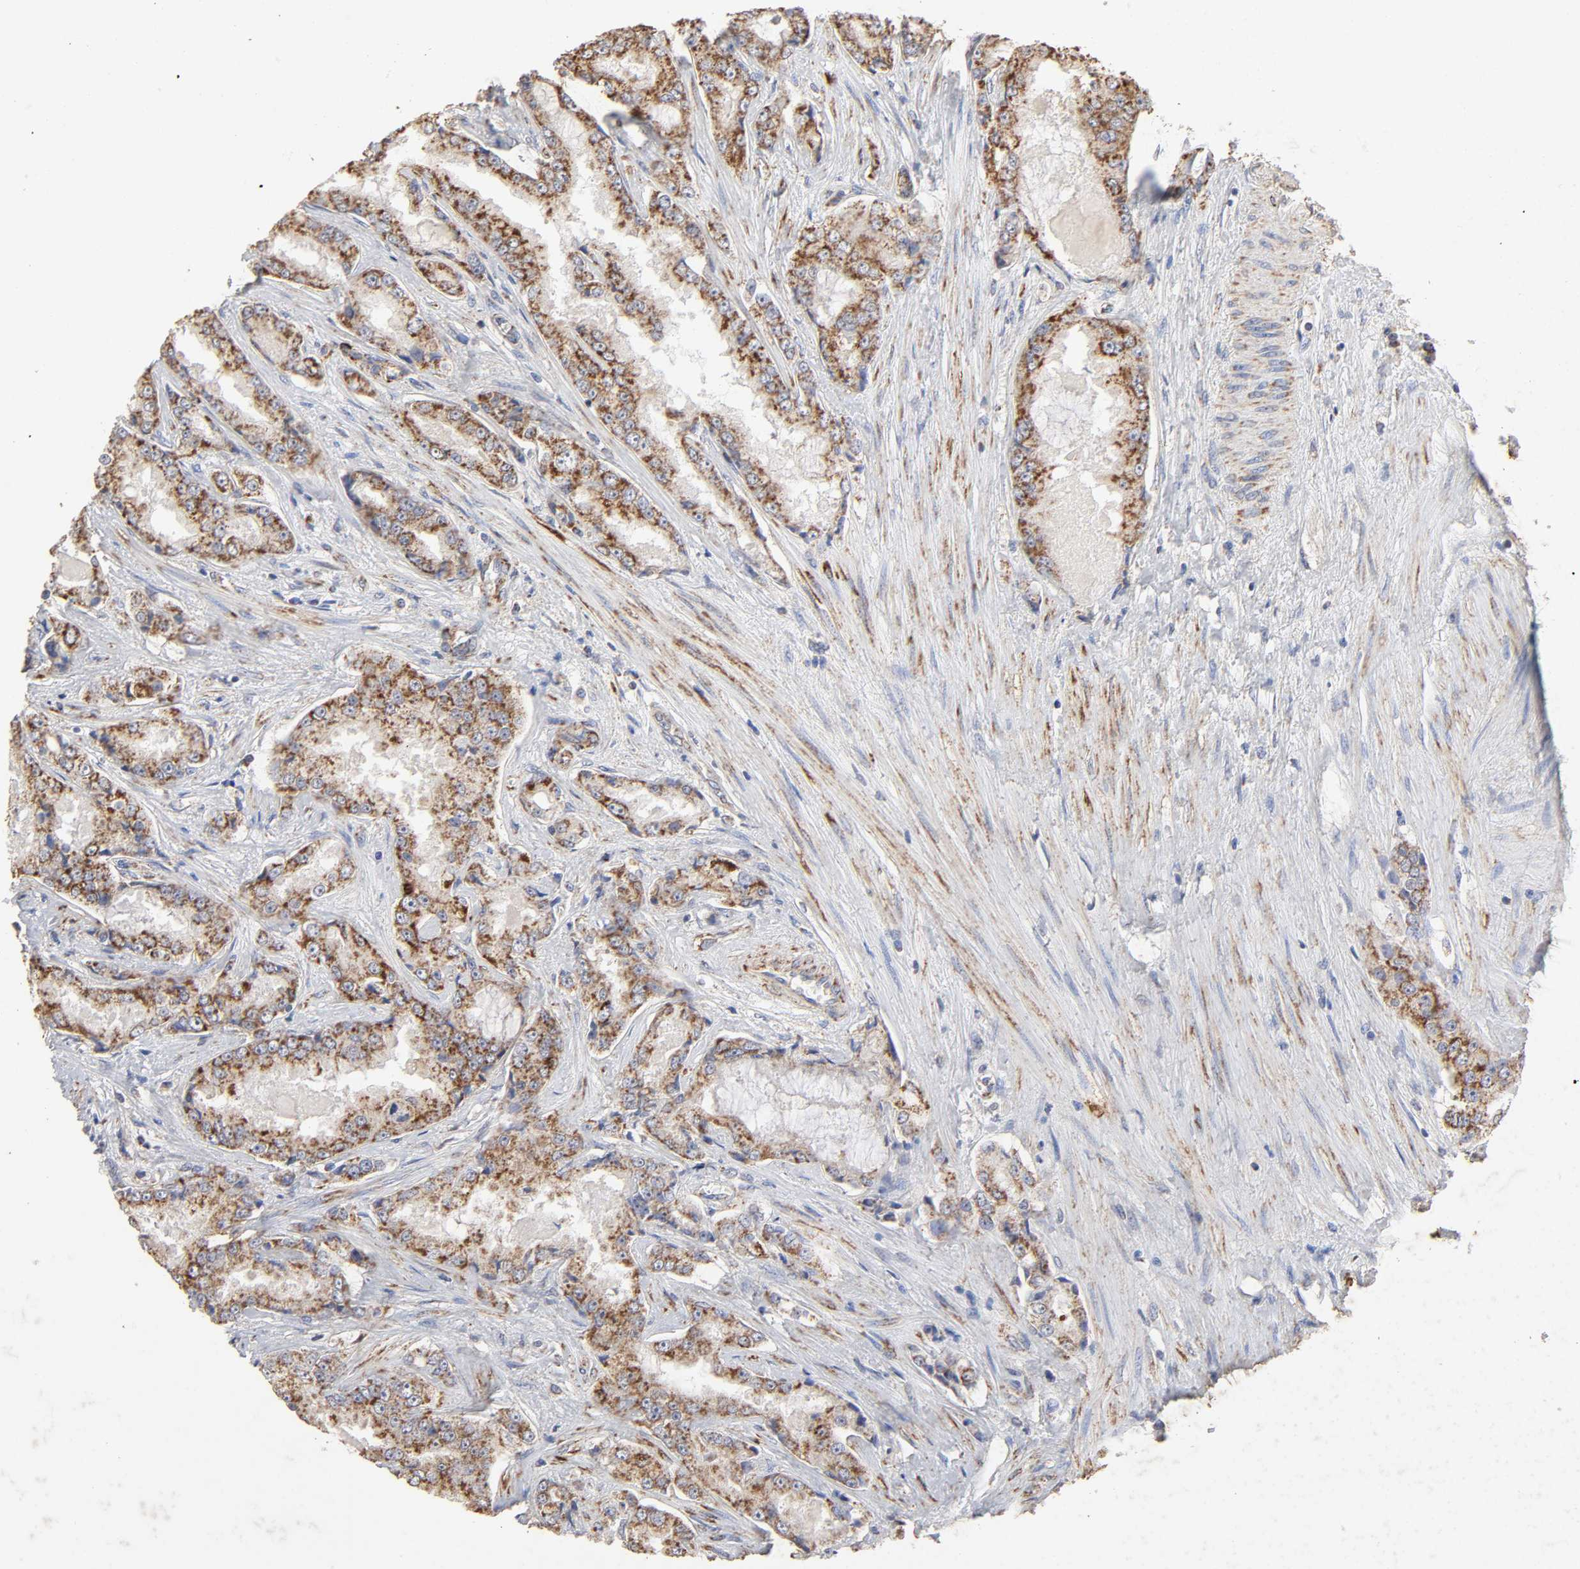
{"staining": {"intensity": "strong", "quantity": ">75%", "location": "cytoplasmic/membranous"}, "tissue": "prostate cancer", "cell_type": "Tumor cells", "image_type": "cancer", "snomed": [{"axis": "morphology", "description": "Adenocarcinoma, High grade"}, {"axis": "topography", "description": "Prostate"}], "caption": "Tumor cells exhibit high levels of strong cytoplasmic/membranous staining in about >75% of cells in human prostate cancer (adenocarcinoma (high-grade)). The protein is stained brown, and the nuclei are stained in blue (DAB IHC with brightfield microscopy, high magnification).", "gene": "CYCS", "patient": {"sex": "male", "age": 73}}